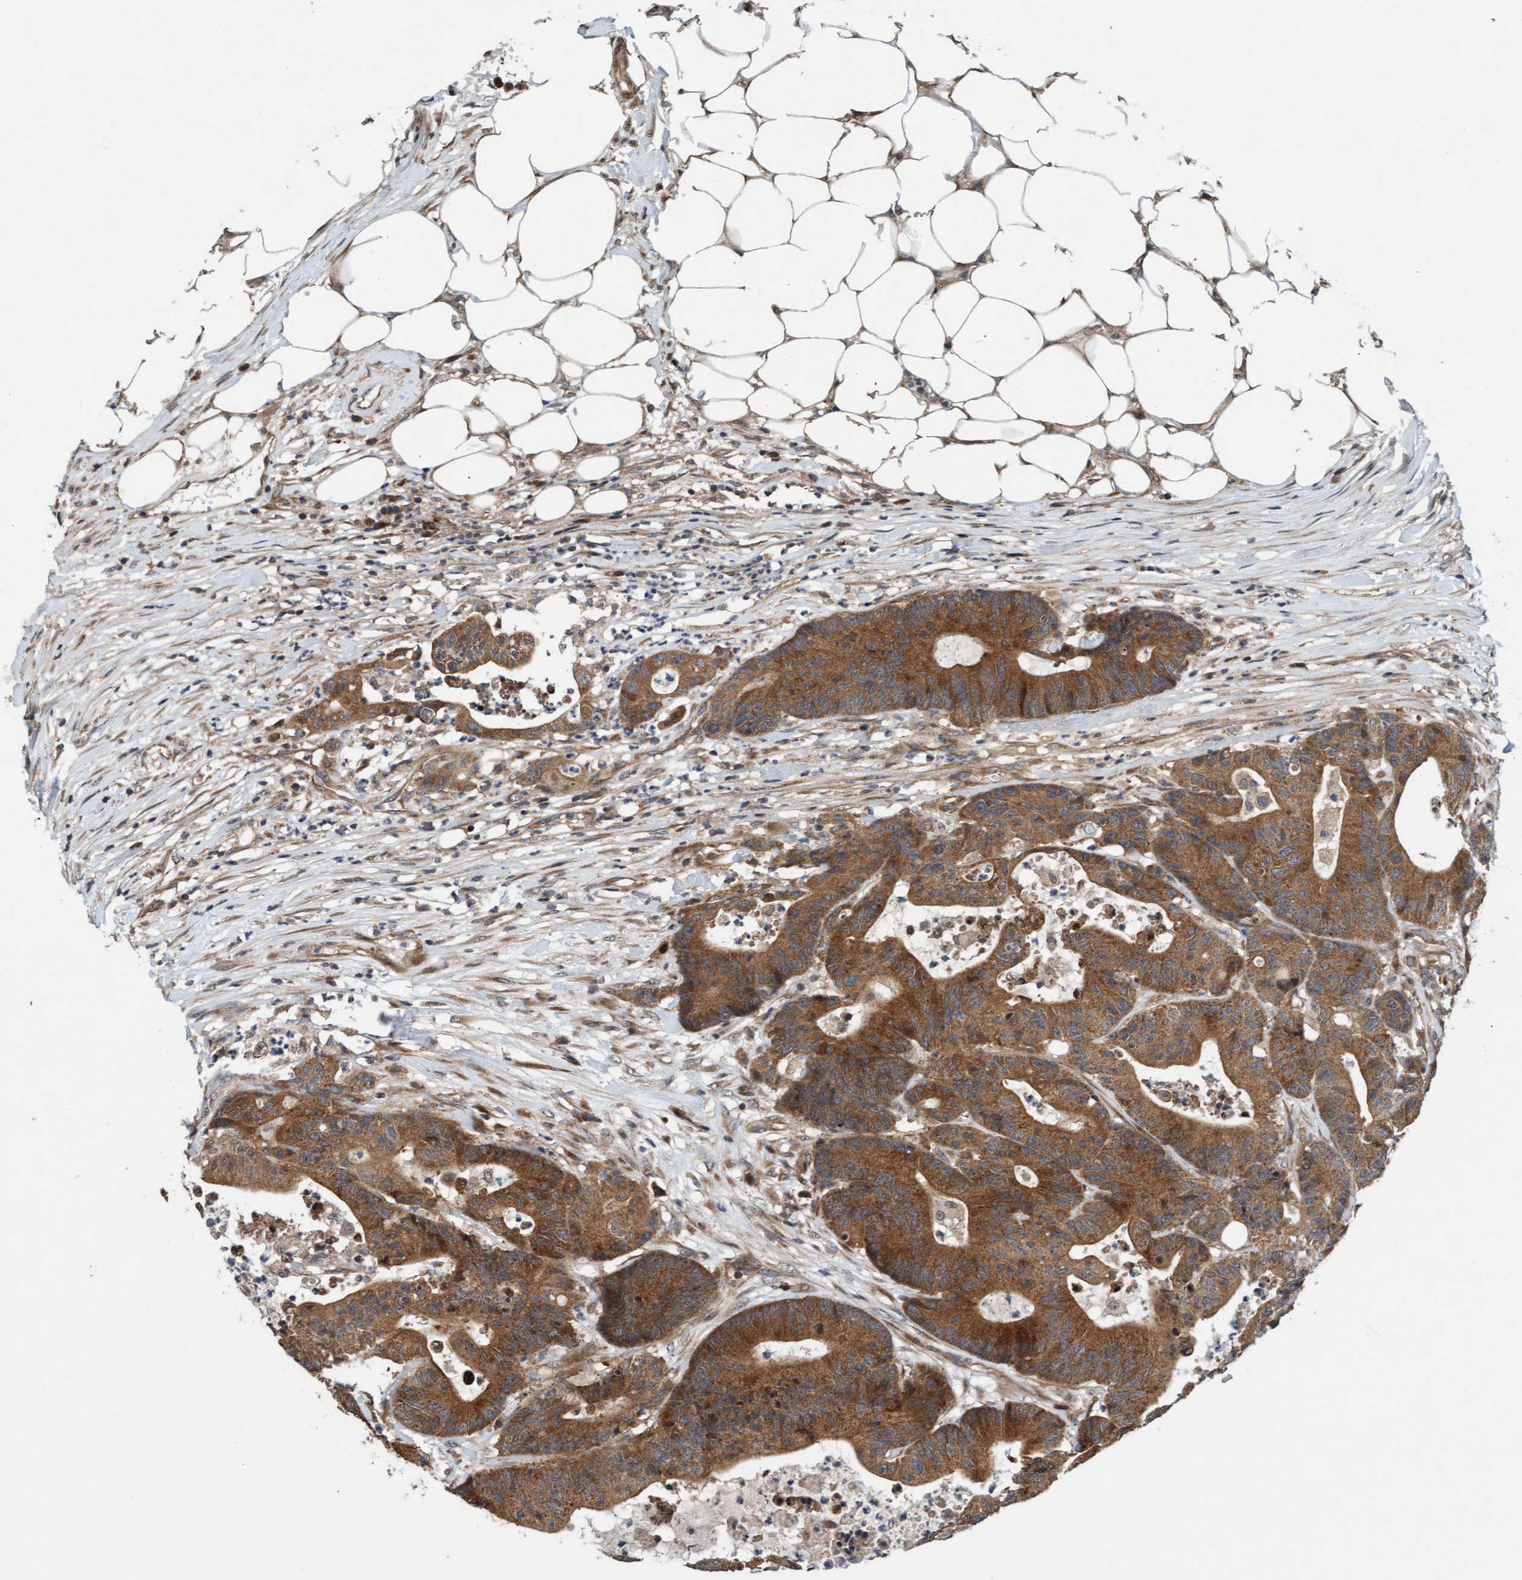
{"staining": {"intensity": "strong", "quantity": ">75%", "location": "cytoplasmic/membranous"}, "tissue": "colorectal cancer", "cell_type": "Tumor cells", "image_type": "cancer", "snomed": [{"axis": "morphology", "description": "Adenocarcinoma, NOS"}, {"axis": "topography", "description": "Colon"}], "caption": "Adenocarcinoma (colorectal) stained for a protein demonstrates strong cytoplasmic/membranous positivity in tumor cells. (Brightfield microscopy of DAB IHC at high magnification).", "gene": "MLXIP", "patient": {"sex": "female", "age": 84}}